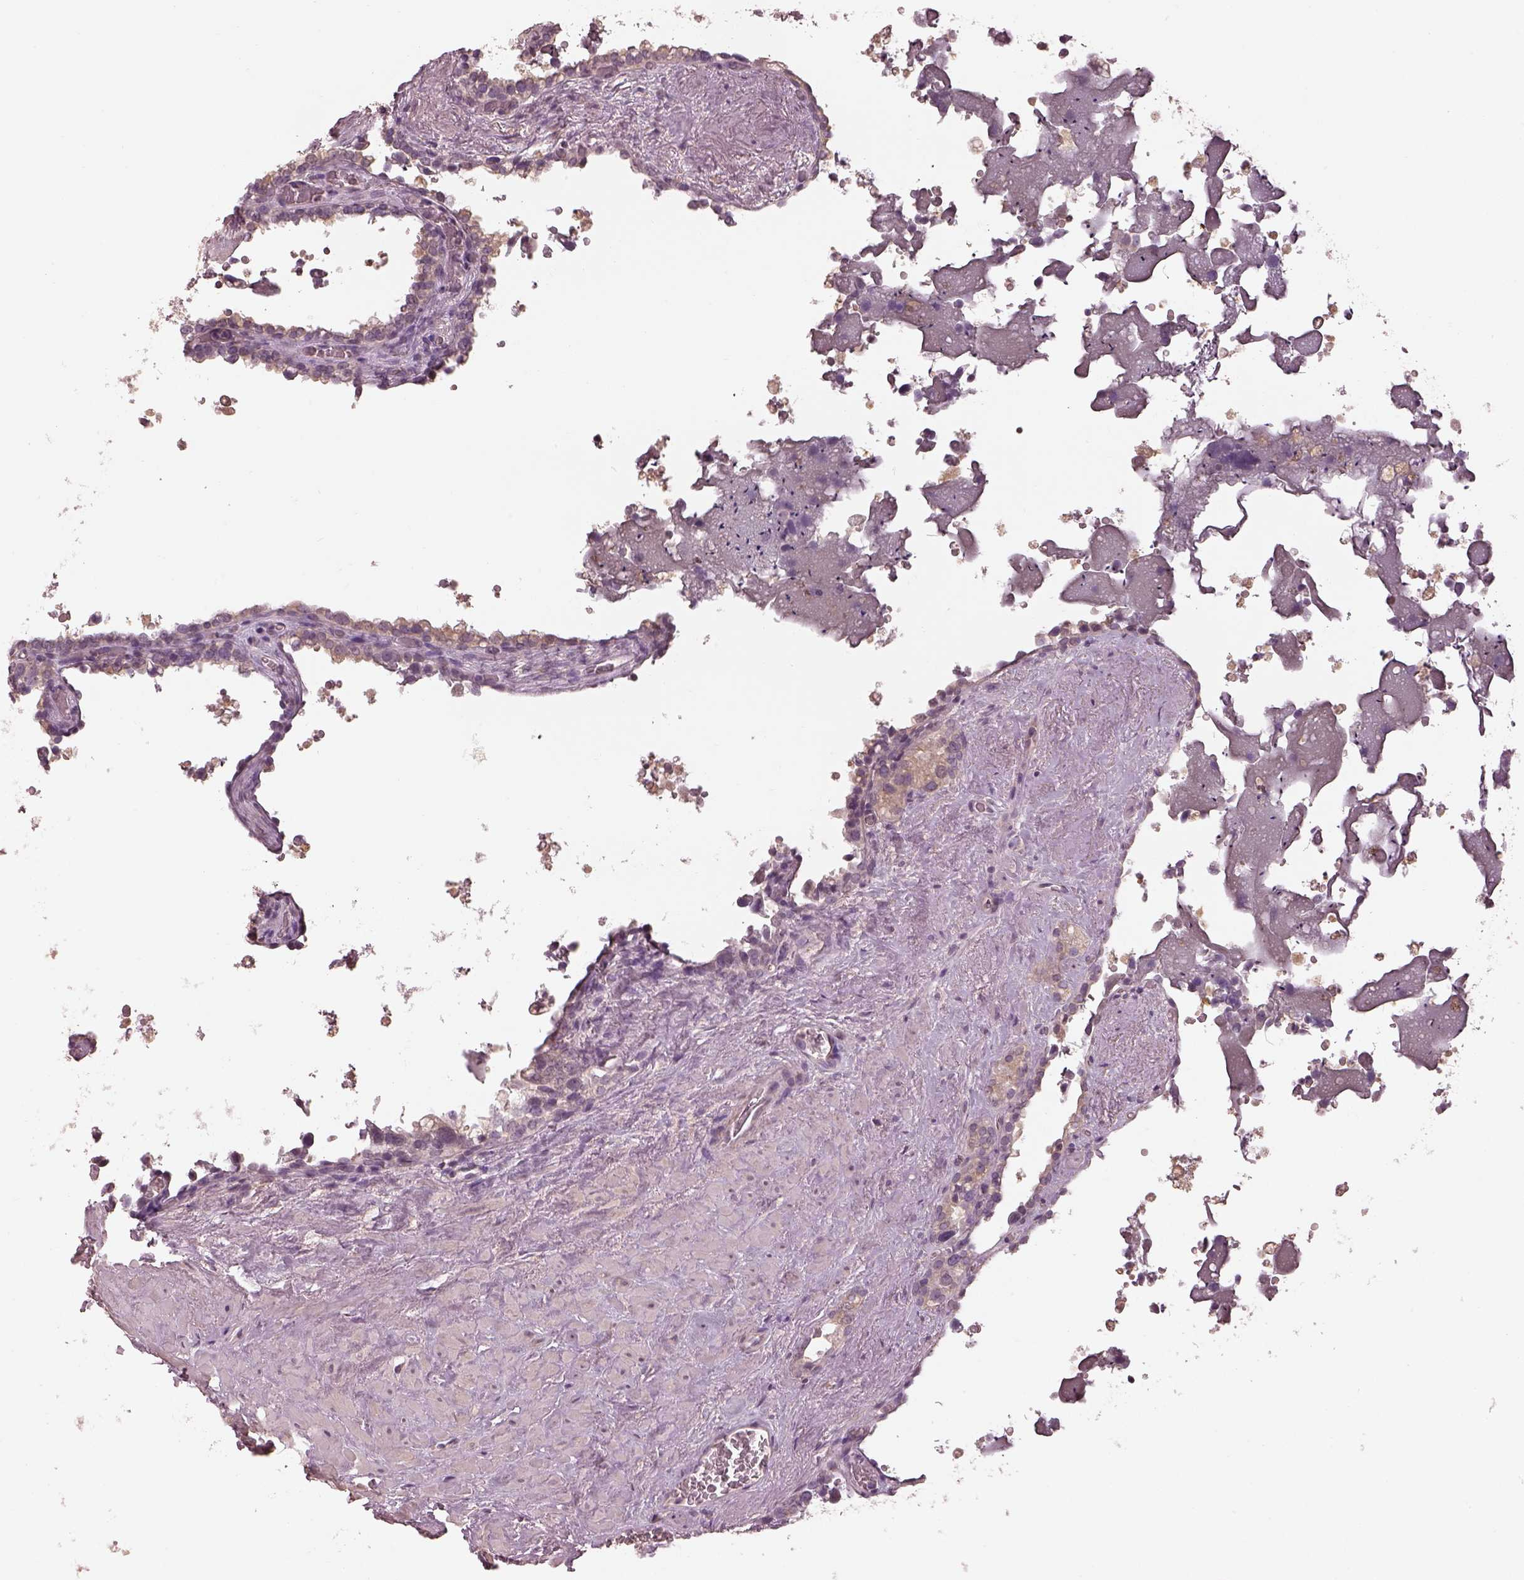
{"staining": {"intensity": "weak", "quantity": "<25%", "location": "cytoplasmic/membranous"}, "tissue": "seminal vesicle", "cell_type": "Glandular cells", "image_type": "normal", "snomed": [{"axis": "morphology", "description": "Normal tissue, NOS"}, {"axis": "topography", "description": "Seminal veicle"}], "caption": "Immunohistochemistry (IHC) image of normal human seminal vesicle stained for a protein (brown), which shows no staining in glandular cells. (DAB immunohistochemistry with hematoxylin counter stain).", "gene": "PRKACG", "patient": {"sex": "male", "age": 71}}